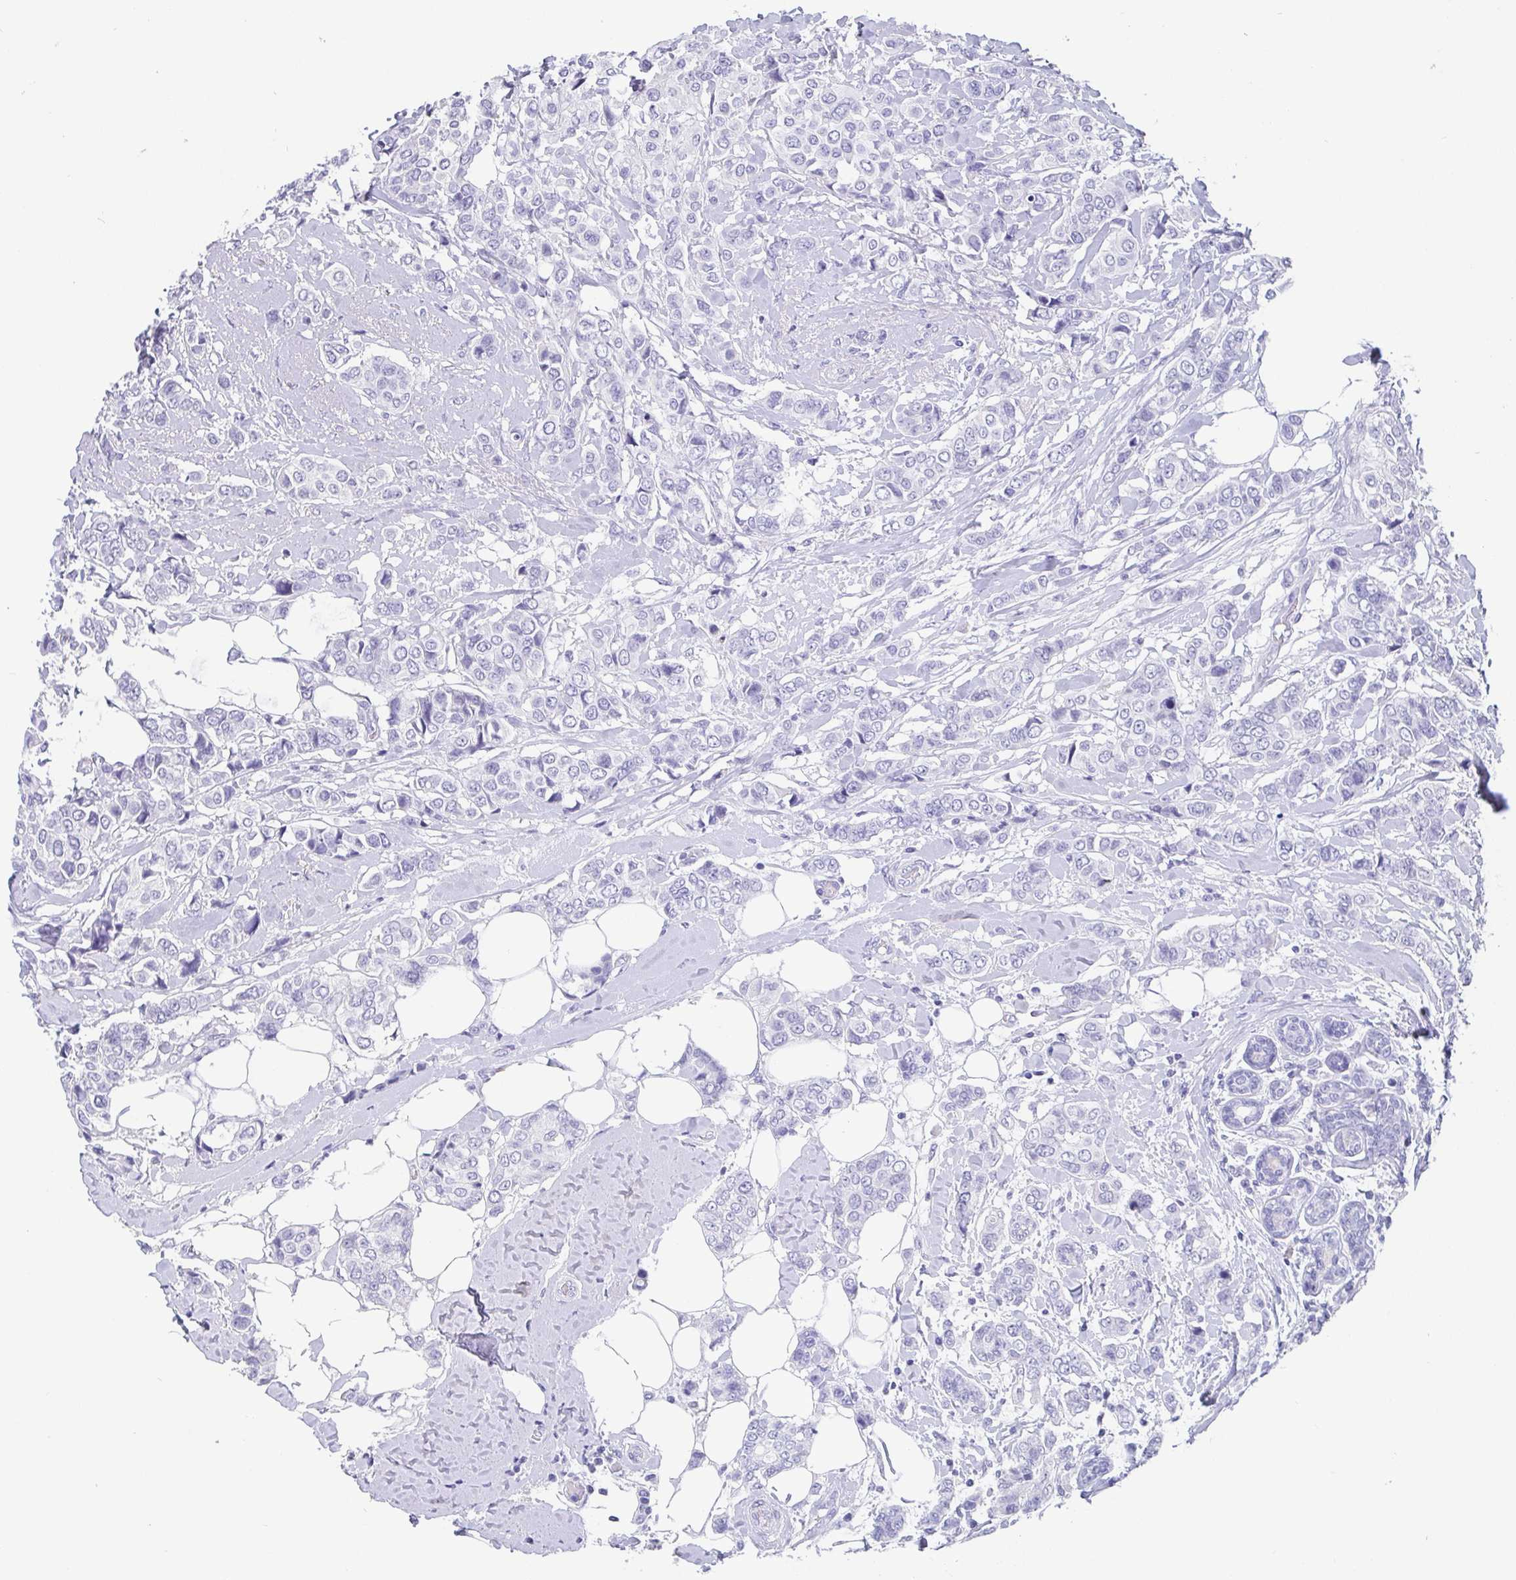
{"staining": {"intensity": "negative", "quantity": "none", "location": "none"}, "tissue": "breast cancer", "cell_type": "Tumor cells", "image_type": "cancer", "snomed": [{"axis": "morphology", "description": "Lobular carcinoma"}, {"axis": "topography", "description": "Breast"}], "caption": "Immunohistochemistry of breast cancer (lobular carcinoma) displays no expression in tumor cells.", "gene": "SCGN", "patient": {"sex": "female", "age": 51}}